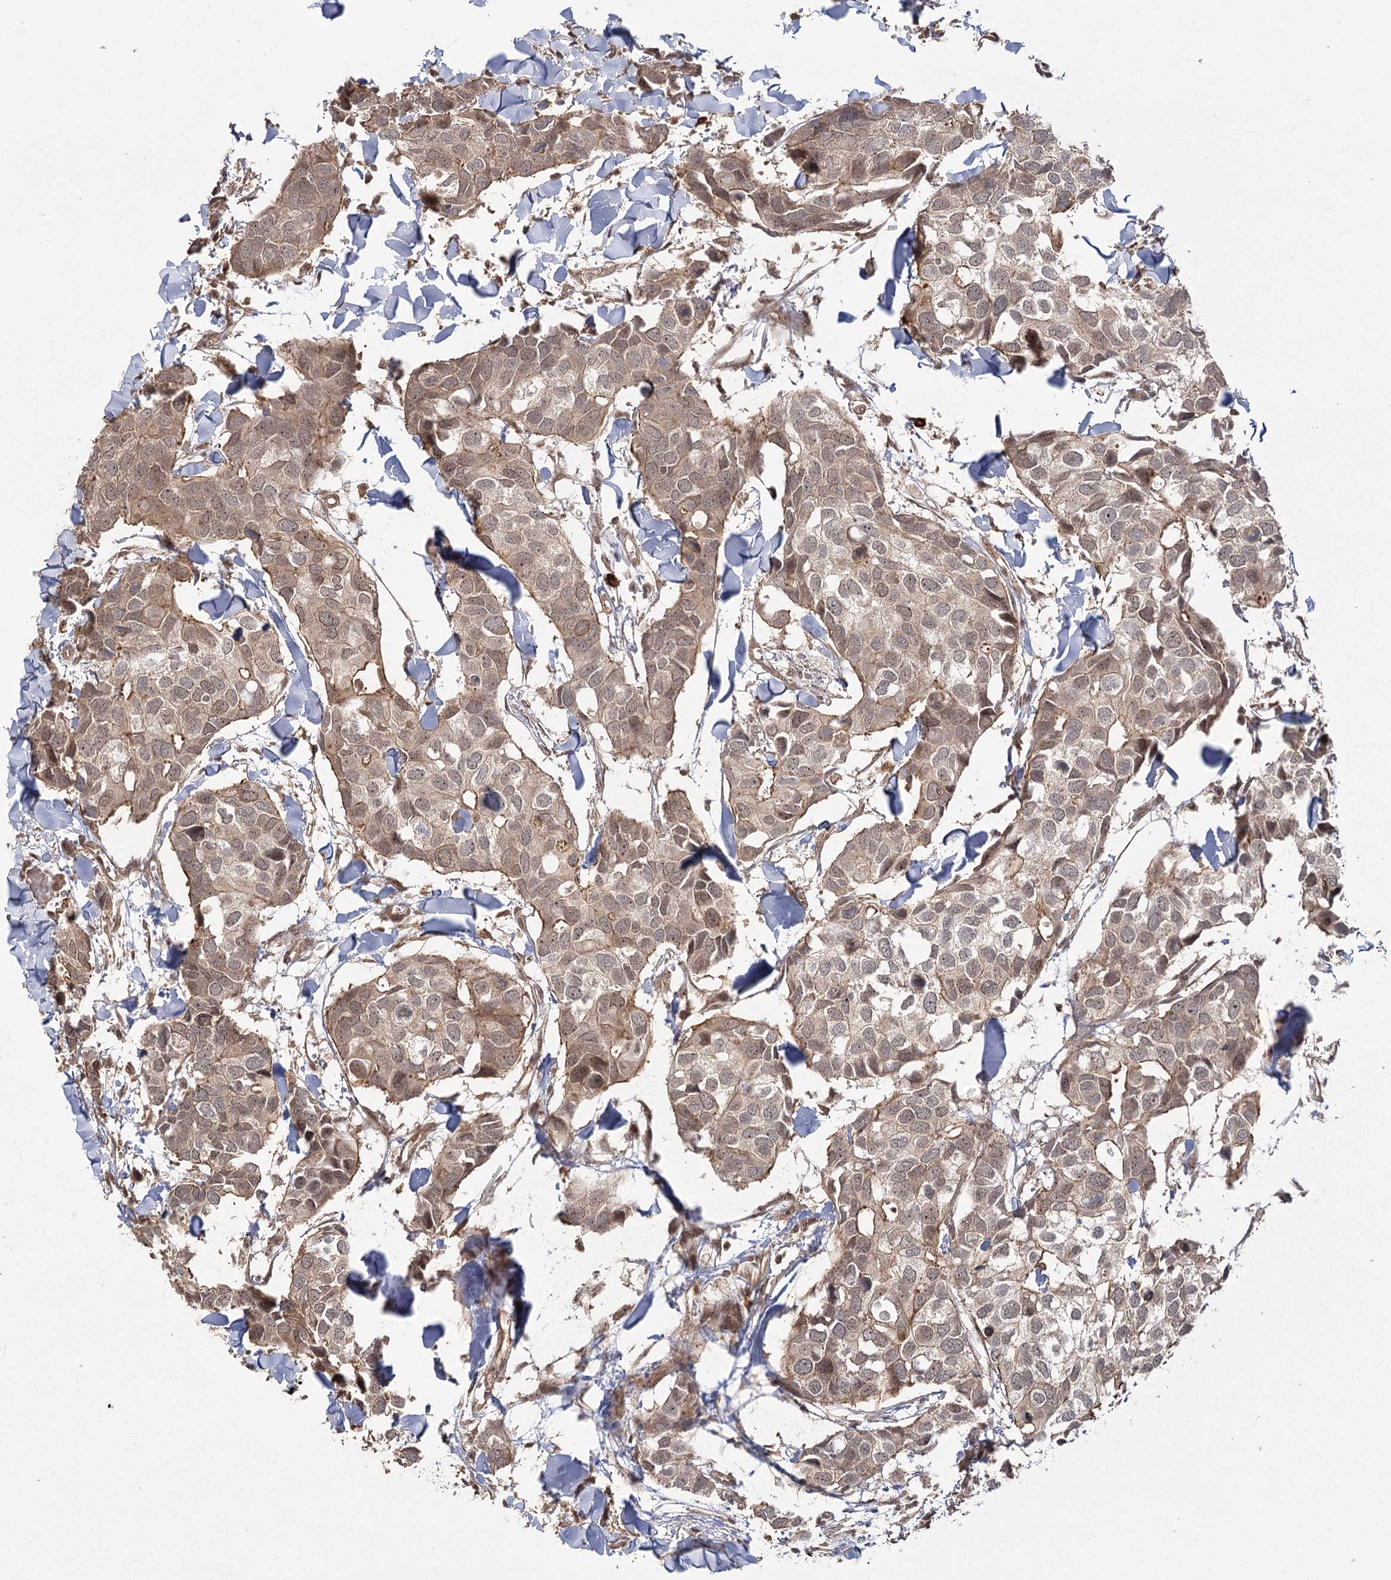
{"staining": {"intensity": "moderate", "quantity": ">75%", "location": "cytoplasmic/membranous,nuclear"}, "tissue": "breast cancer", "cell_type": "Tumor cells", "image_type": "cancer", "snomed": [{"axis": "morphology", "description": "Duct carcinoma"}, {"axis": "topography", "description": "Breast"}], "caption": "IHC of breast cancer (invasive ductal carcinoma) exhibits medium levels of moderate cytoplasmic/membranous and nuclear staining in about >75% of tumor cells.", "gene": "R3HDM2", "patient": {"sex": "female", "age": 83}}